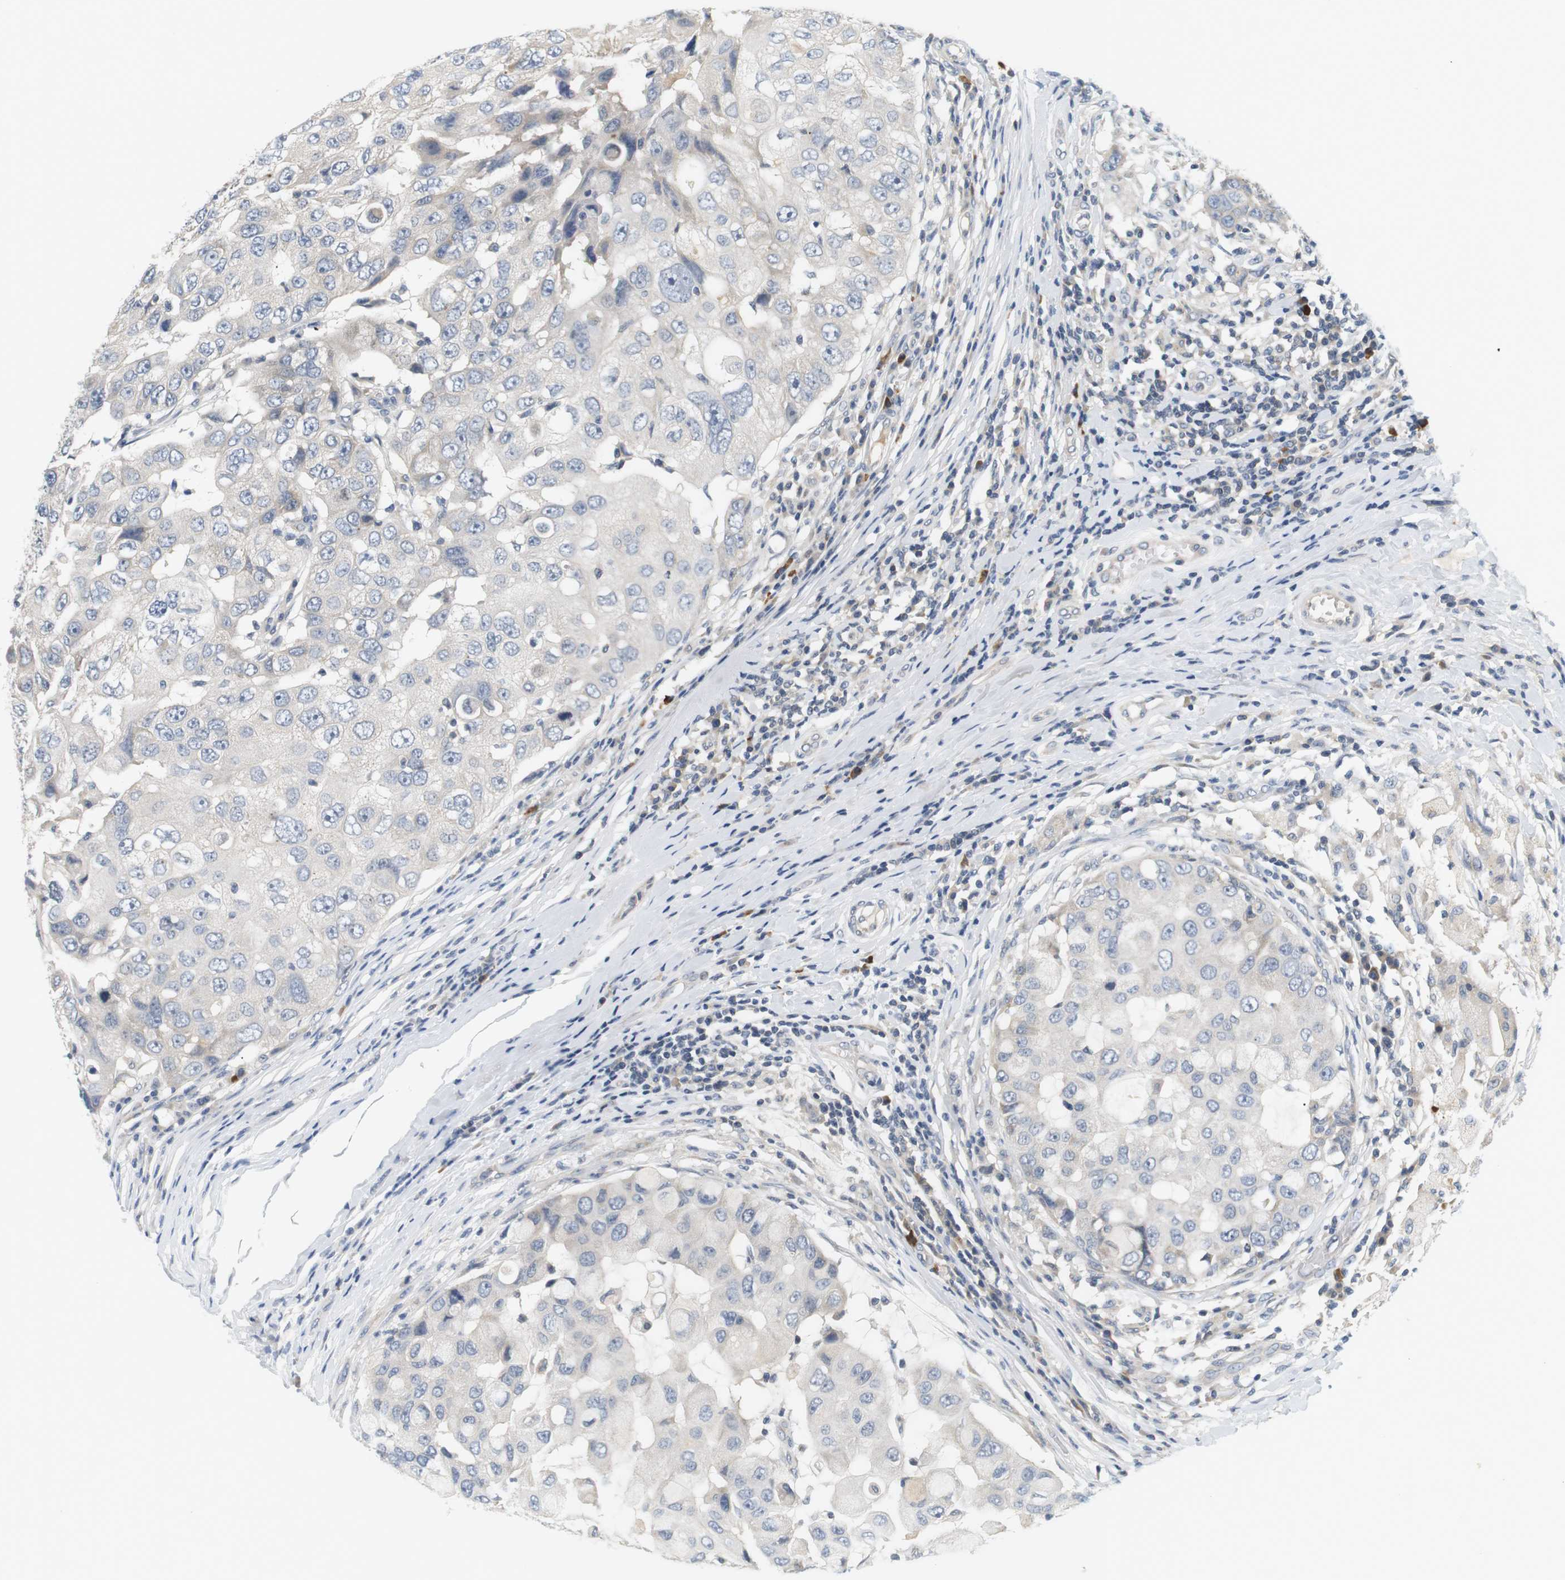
{"staining": {"intensity": "negative", "quantity": "none", "location": "none"}, "tissue": "breast cancer", "cell_type": "Tumor cells", "image_type": "cancer", "snomed": [{"axis": "morphology", "description": "Duct carcinoma"}, {"axis": "topography", "description": "Breast"}], "caption": "A high-resolution photomicrograph shows IHC staining of breast cancer, which demonstrates no significant positivity in tumor cells.", "gene": "EVA1C", "patient": {"sex": "female", "age": 27}}